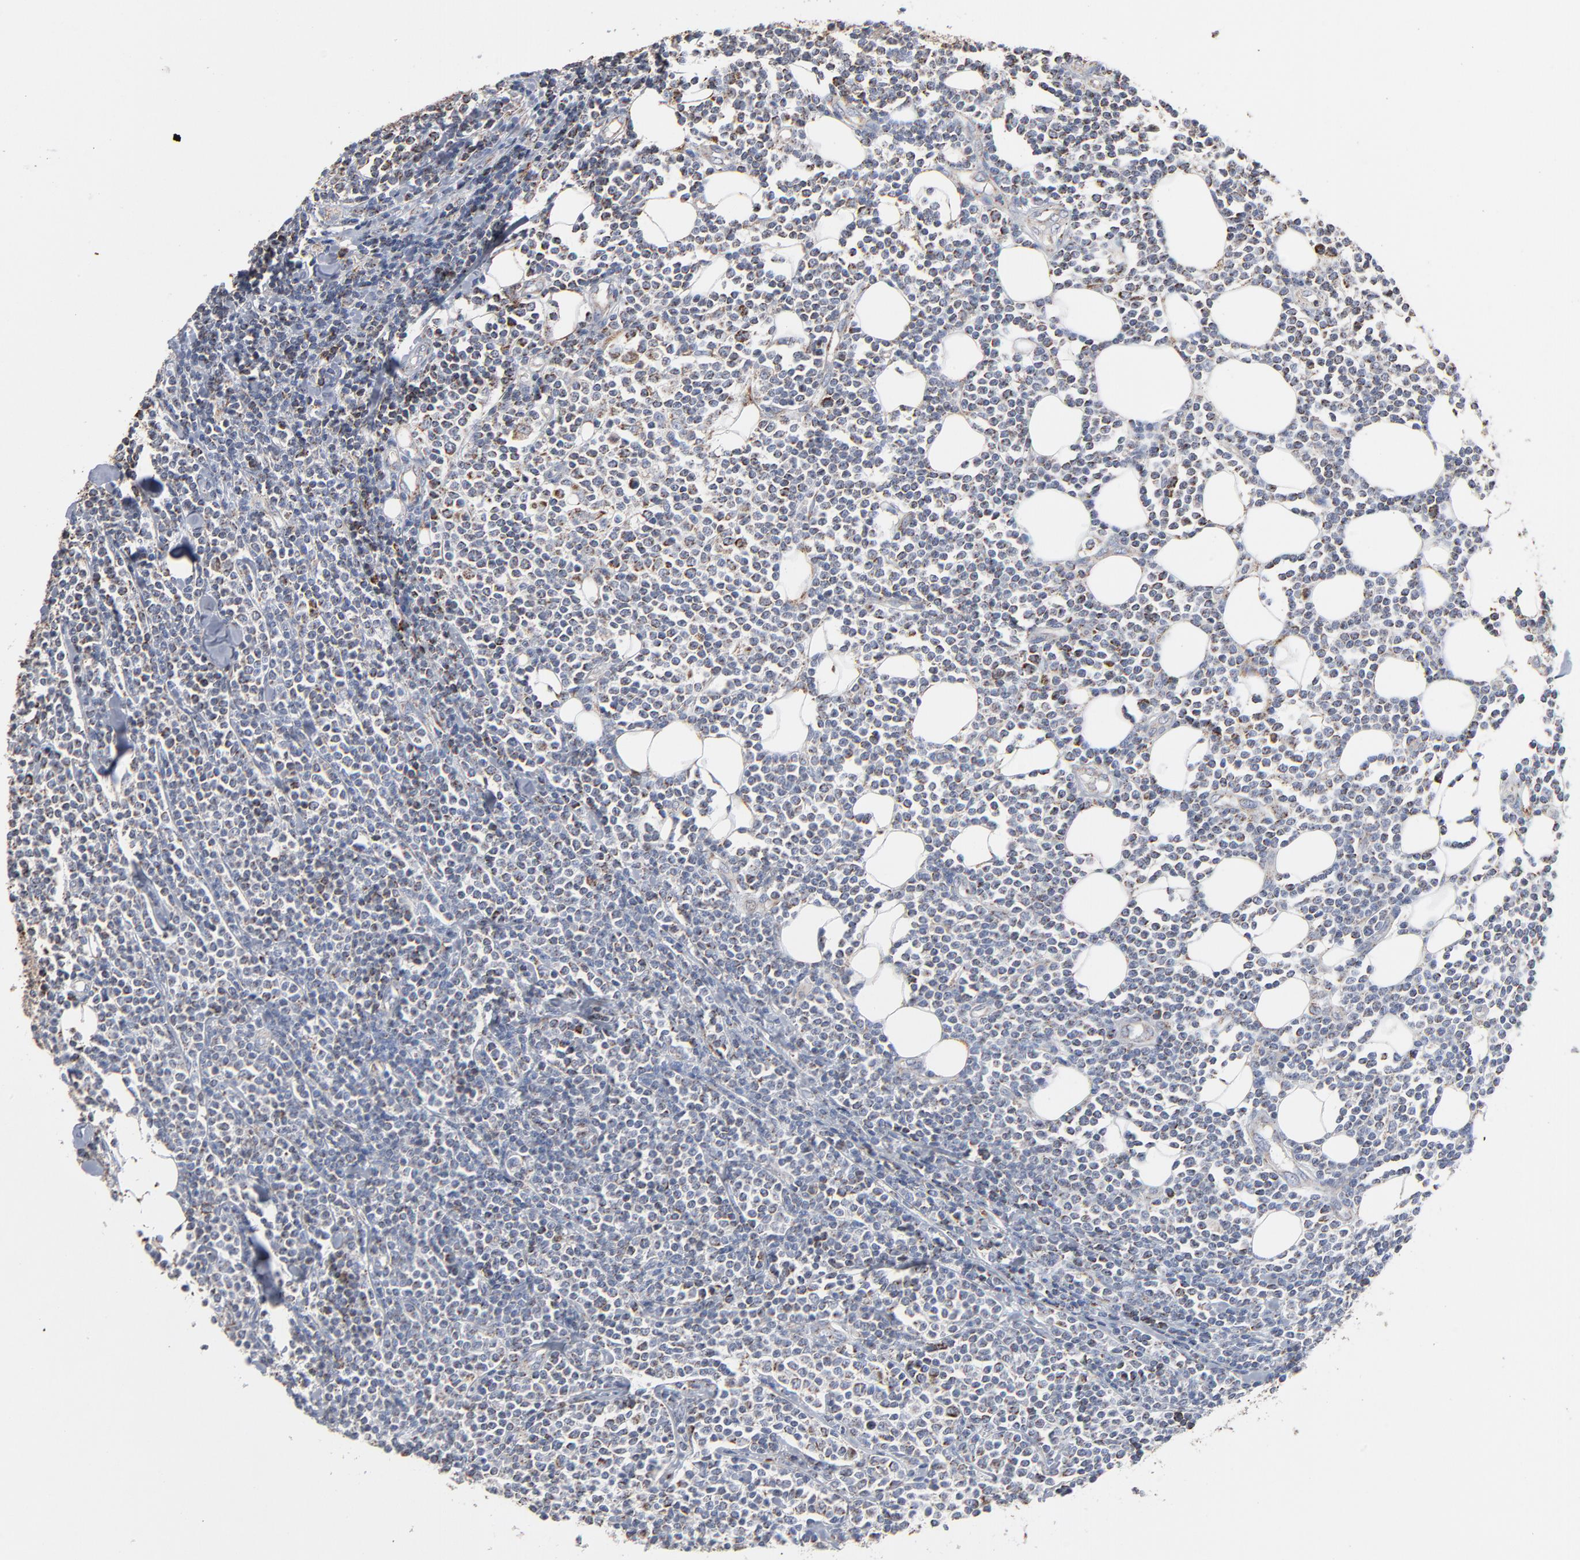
{"staining": {"intensity": "strong", "quantity": "<25%", "location": "cytoplasmic/membranous"}, "tissue": "lymphoma", "cell_type": "Tumor cells", "image_type": "cancer", "snomed": [{"axis": "morphology", "description": "Malignant lymphoma, non-Hodgkin's type, Low grade"}, {"axis": "topography", "description": "Soft tissue"}], "caption": "A photomicrograph showing strong cytoplasmic/membranous positivity in about <25% of tumor cells in lymphoma, as visualized by brown immunohistochemical staining.", "gene": "UQCRC1", "patient": {"sex": "male", "age": 92}}